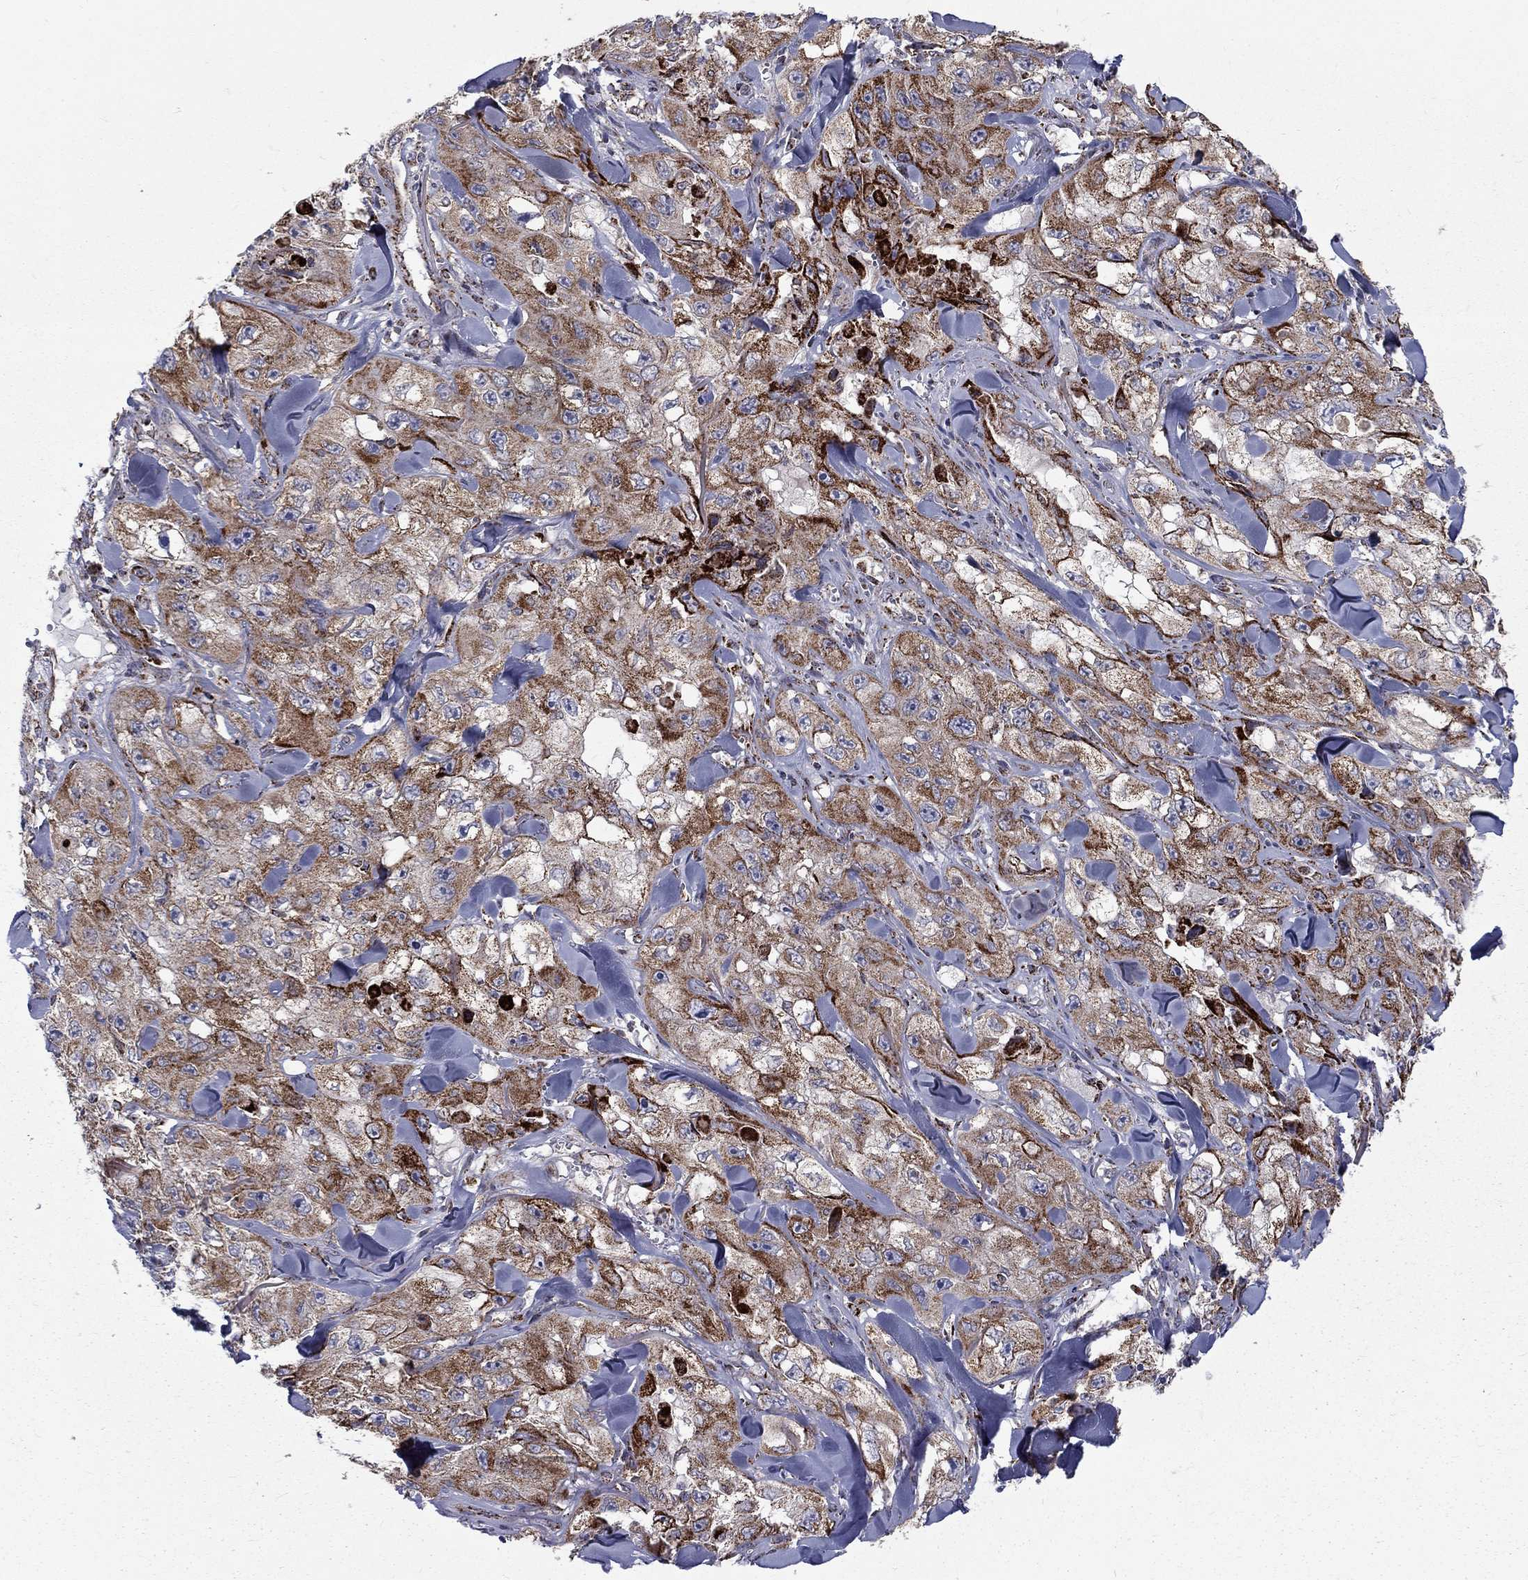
{"staining": {"intensity": "strong", "quantity": ">75%", "location": "cytoplasmic/membranous"}, "tissue": "skin cancer", "cell_type": "Tumor cells", "image_type": "cancer", "snomed": [{"axis": "morphology", "description": "Squamous cell carcinoma, NOS"}, {"axis": "topography", "description": "Skin"}, {"axis": "topography", "description": "Subcutis"}], "caption": "Skin squamous cell carcinoma stained with a protein marker demonstrates strong staining in tumor cells.", "gene": "ALDH1B1", "patient": {"sex": "male", "age": 73}}